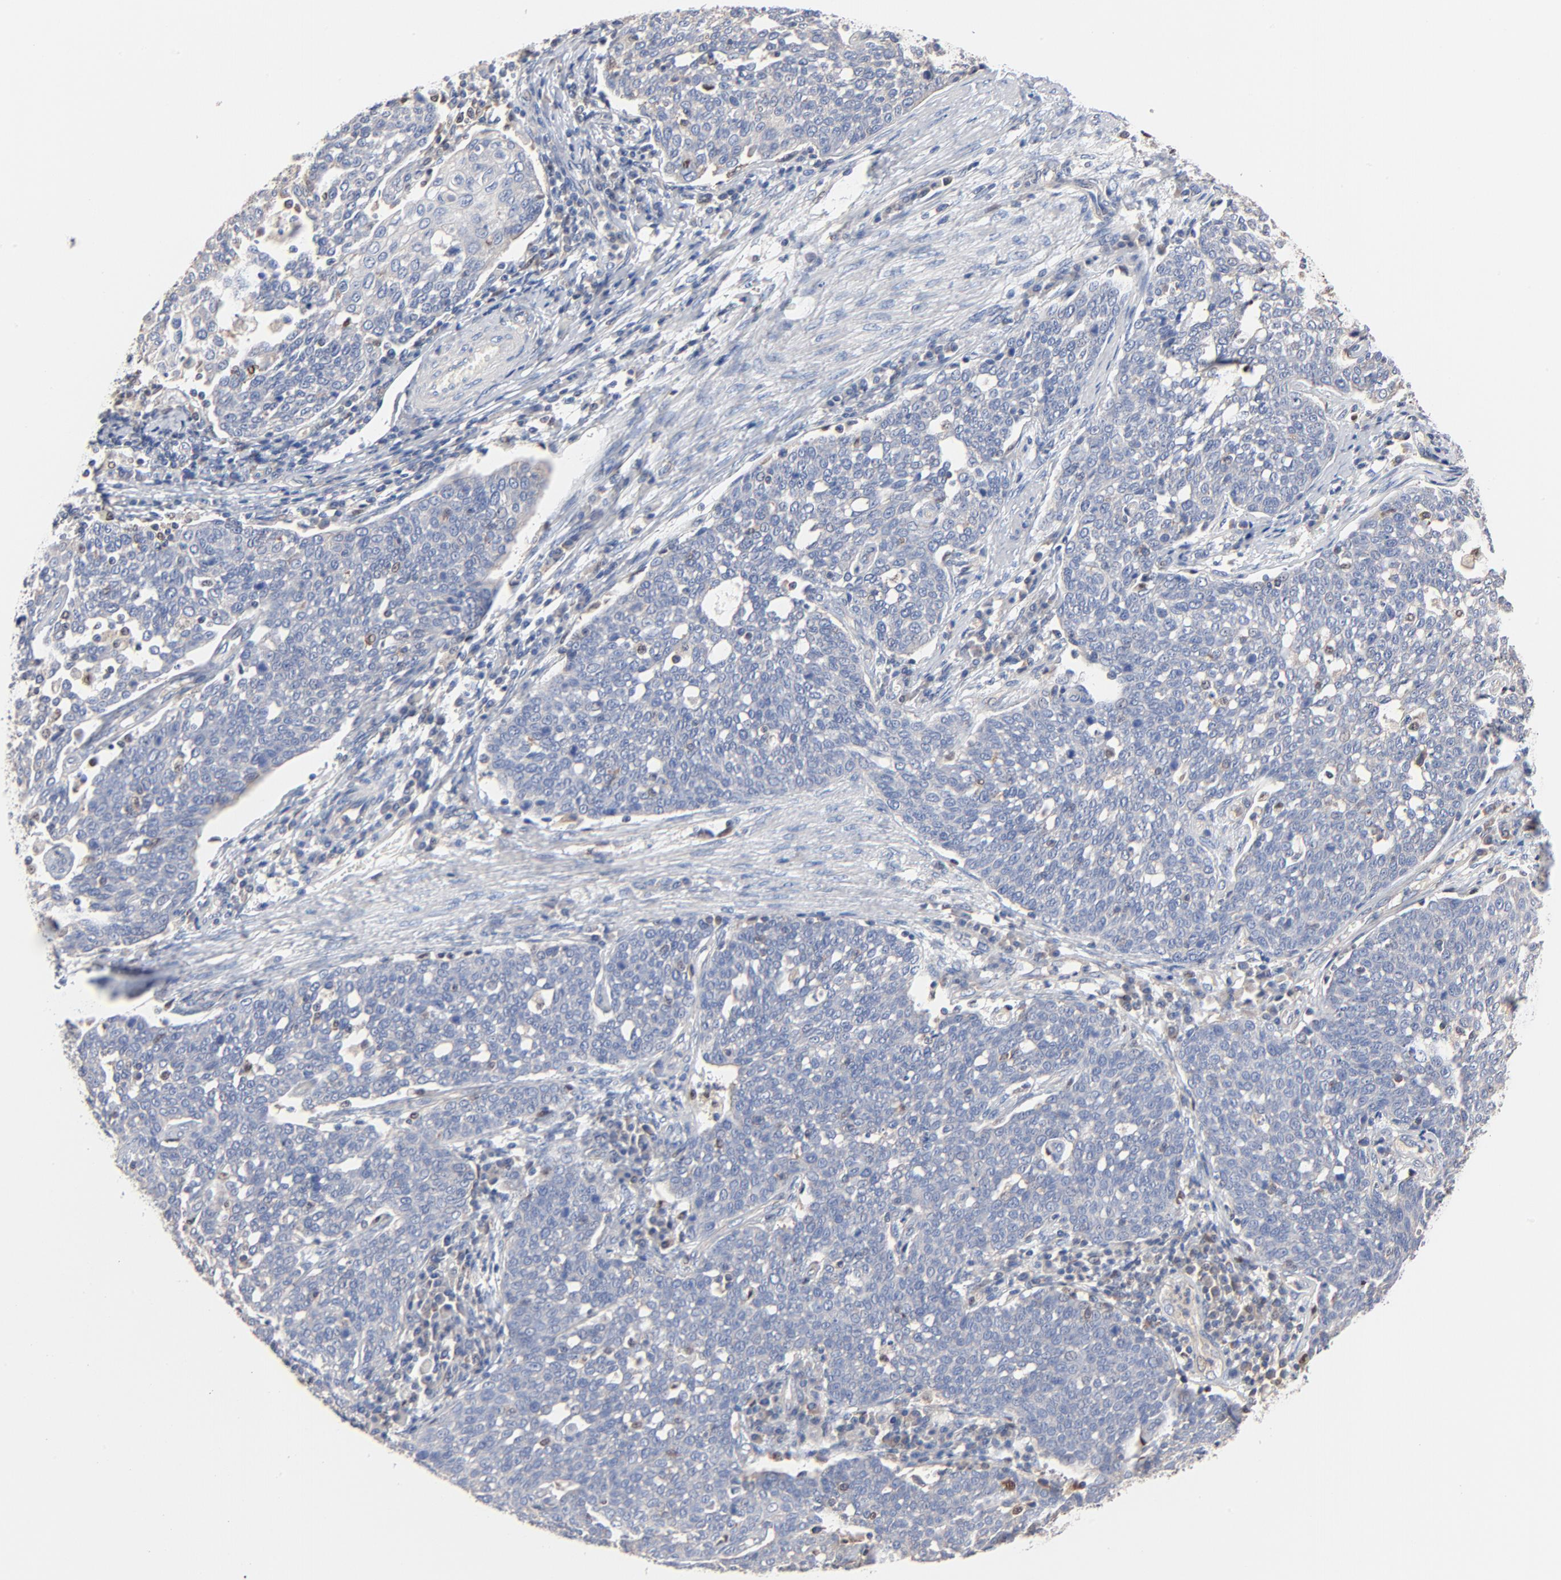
{"staining": {"intensity": "negative", "quantity": "none", "location": "none"}, "tissue": "cervical cancer", "cell_type": "Tumor cells", "image_type": "cancer", "snomed": [{"axis": "morphology", "description": "Squamous cell carcinoma, NOS"}, {"axis": "topography", "description": "Cervix"}], "caption": "The image demonstrates no significant staining in tumor cells of cervical cancer.", "gene": "ARHGEF6", "patient": {"sex": "female", "age": 34}}